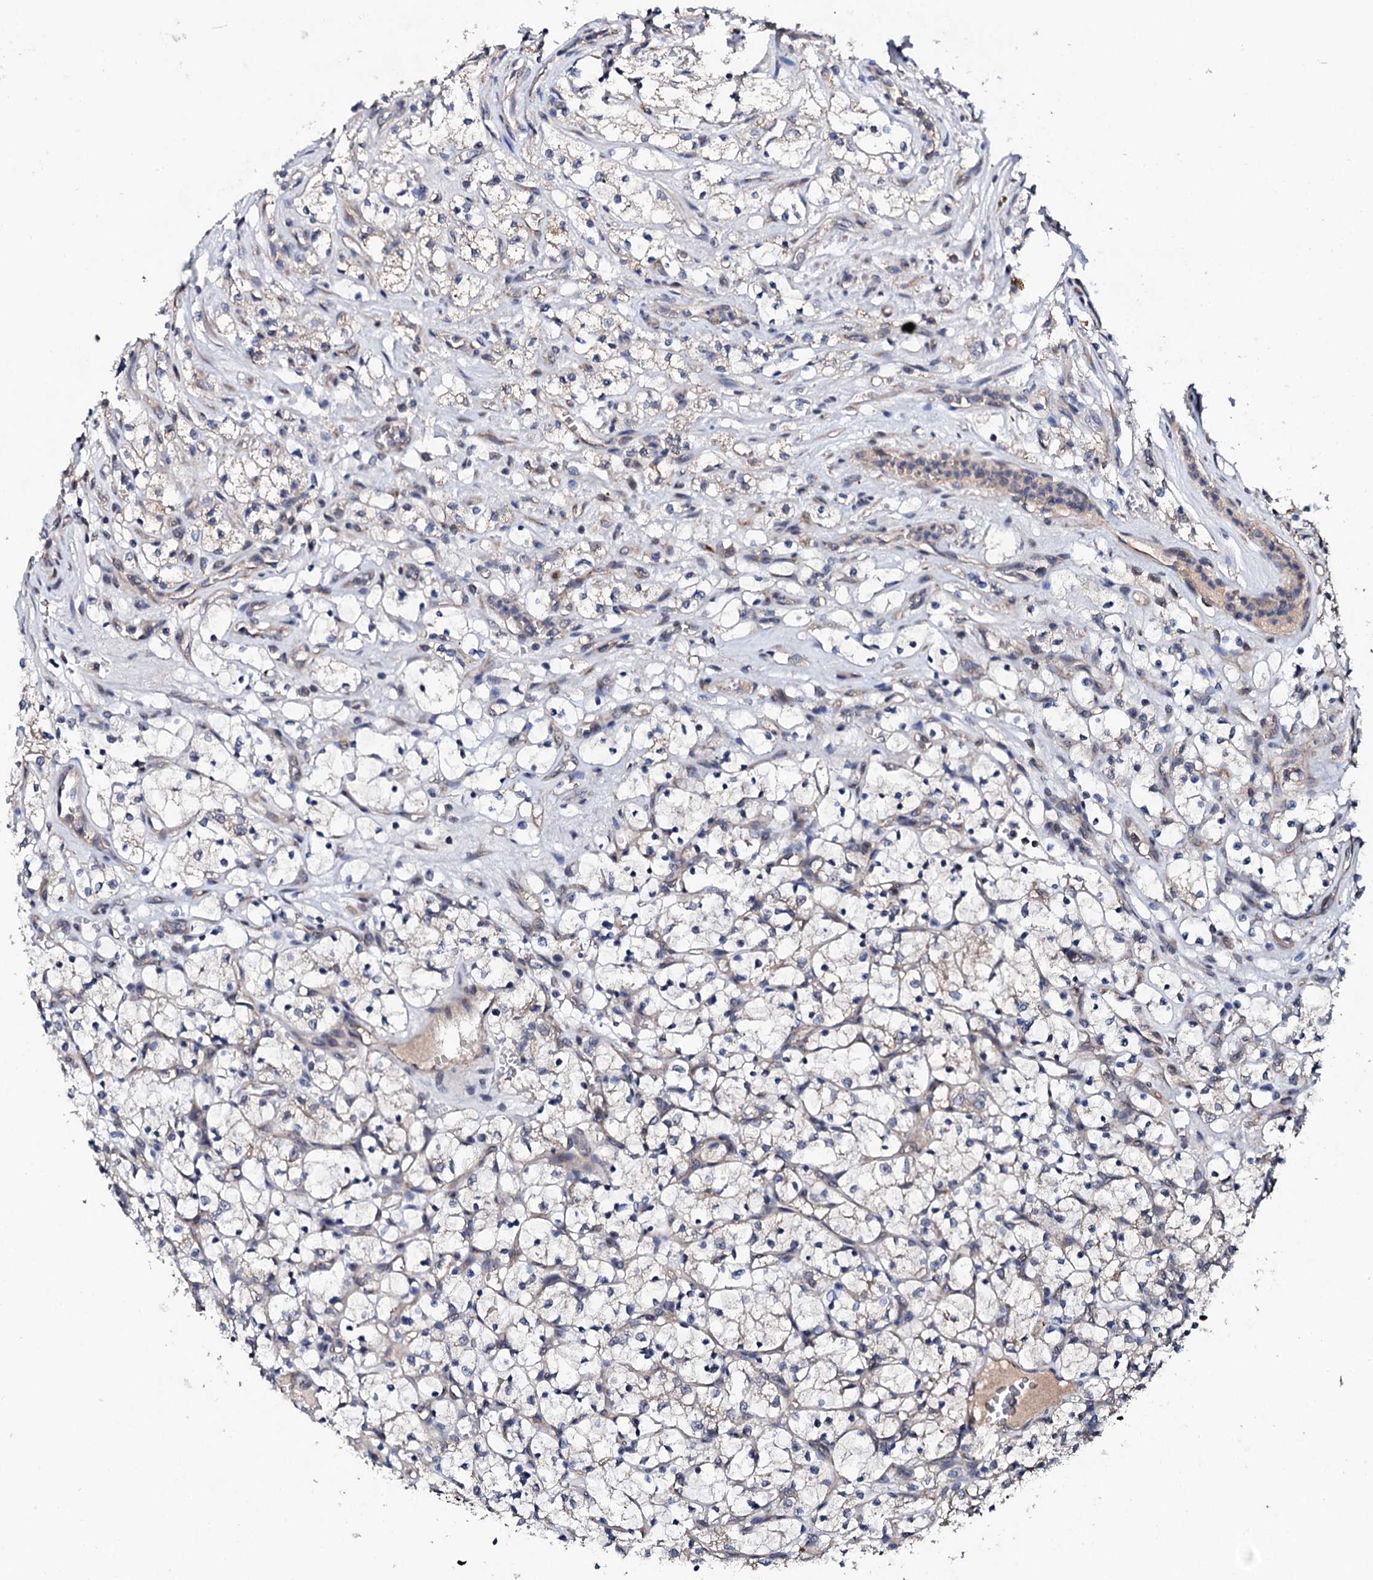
{"staining": {"intensity": "weak", "quantity": "<25%", "location": "cytoplasmic/membranous"}, "tissue": "renal cancer", "cell_type": "Tumor cells", "image_type": "cancer", "snomed": [{"axis": "morphology", "description": "Adenocarcinoma, NOS"}, {"axis": "topography", "description": "Kidney"}], "caption": "Adenocarcinoma (renal) was stained to show a protein in brown. There is no significant expression in tumor cells.", "gene": "IP6K1", "patient": {"sex": "female", "age": 69}}